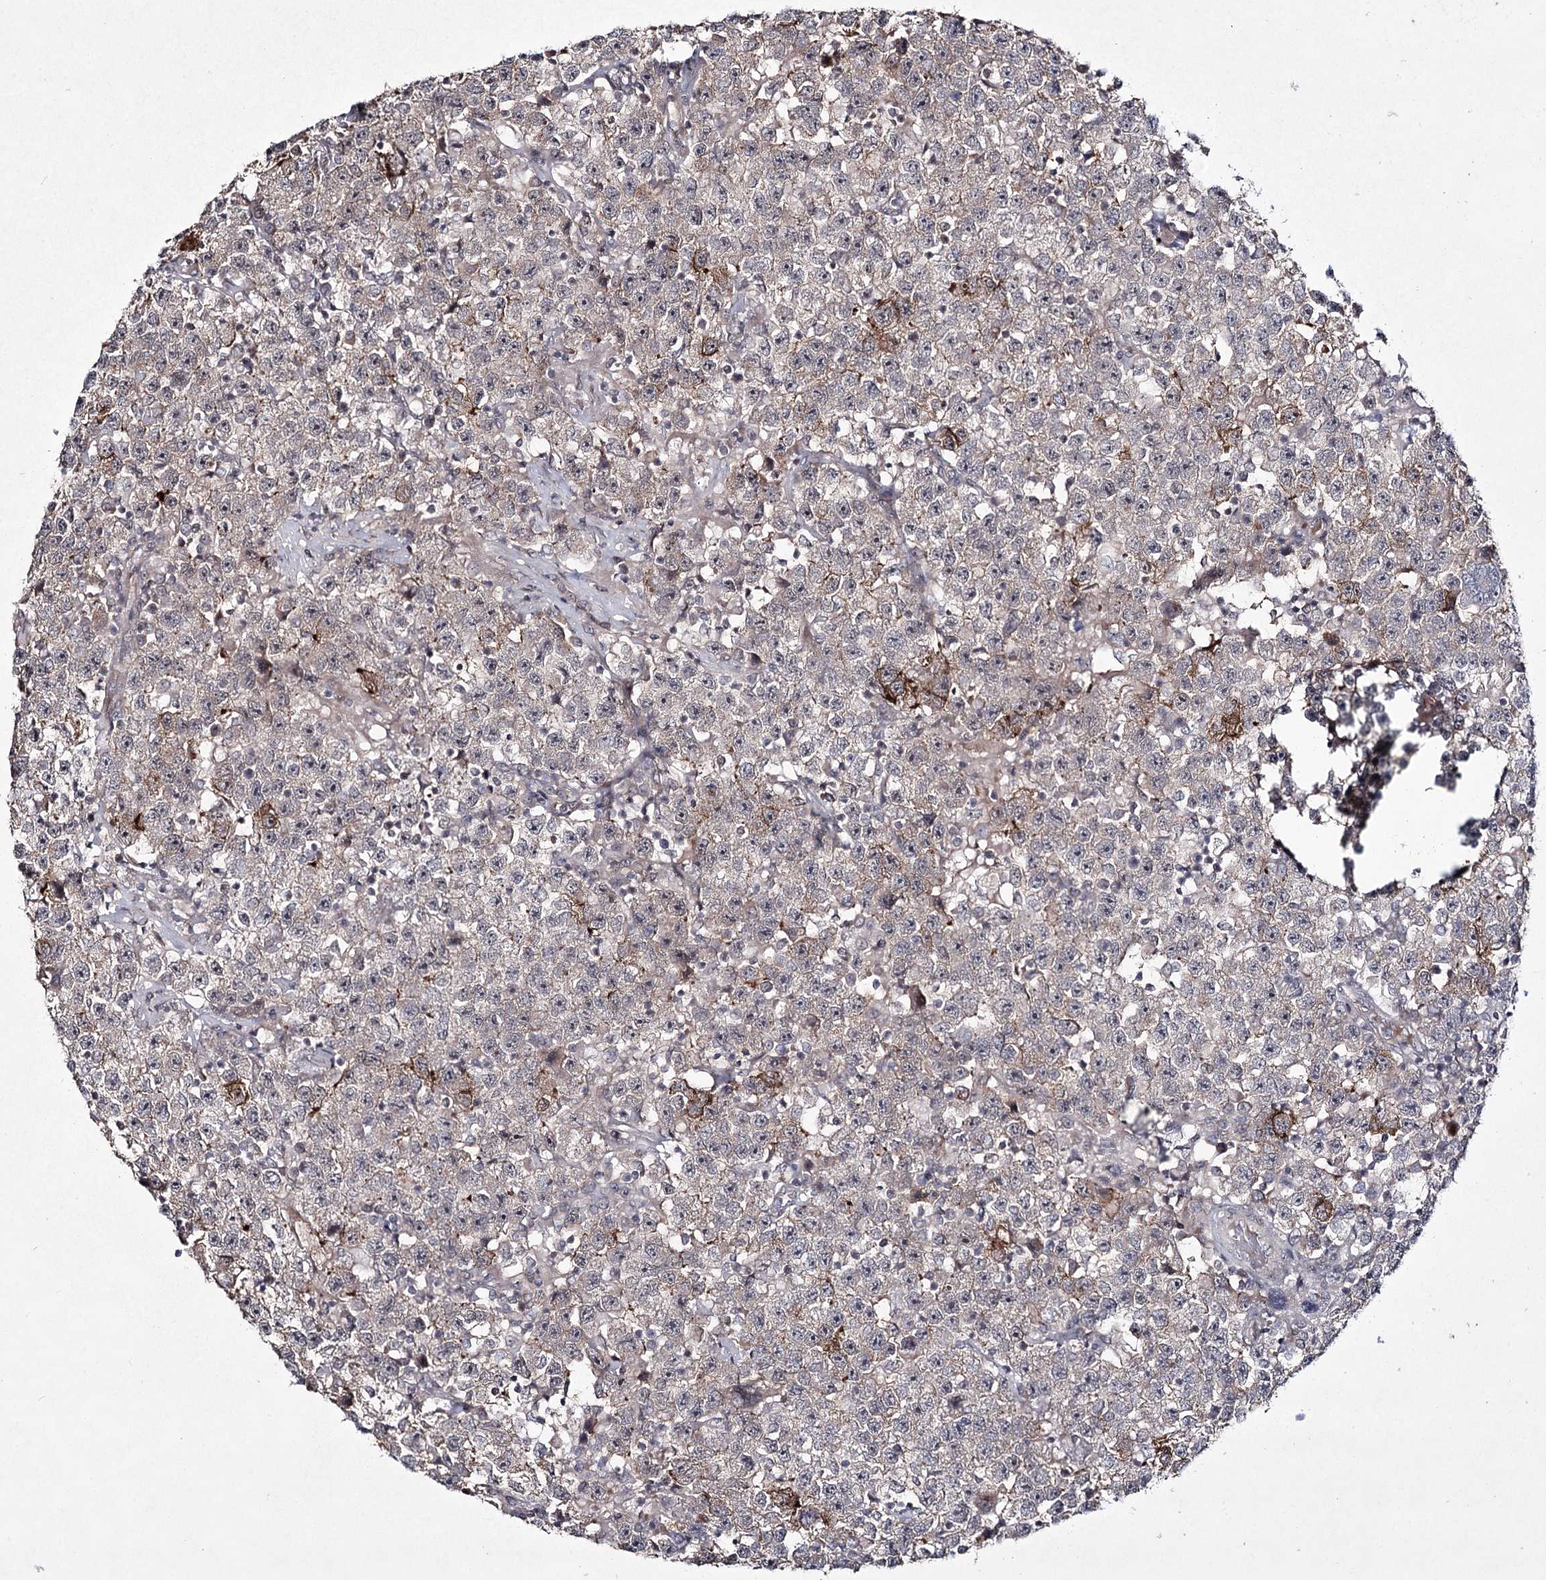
{"staining": {"intensity": "negative", "quantity": "none", "location": "none"}, "tissue": "testis cancer", "cell_type": "Tumor cells", "image_type": "cancer", "snomed": [{"axis": "morphology", "description": "Seminoma, NOS"}, {"axis": "topography", "description": "Testis"}], "caption": "Human seminoma (testis) stained for a protein using immunohistochemistry (IHC) exhibits no expression in tumor cells.", "gene": "HOXC11", "patient": {"sex": "male", "age": 22}}